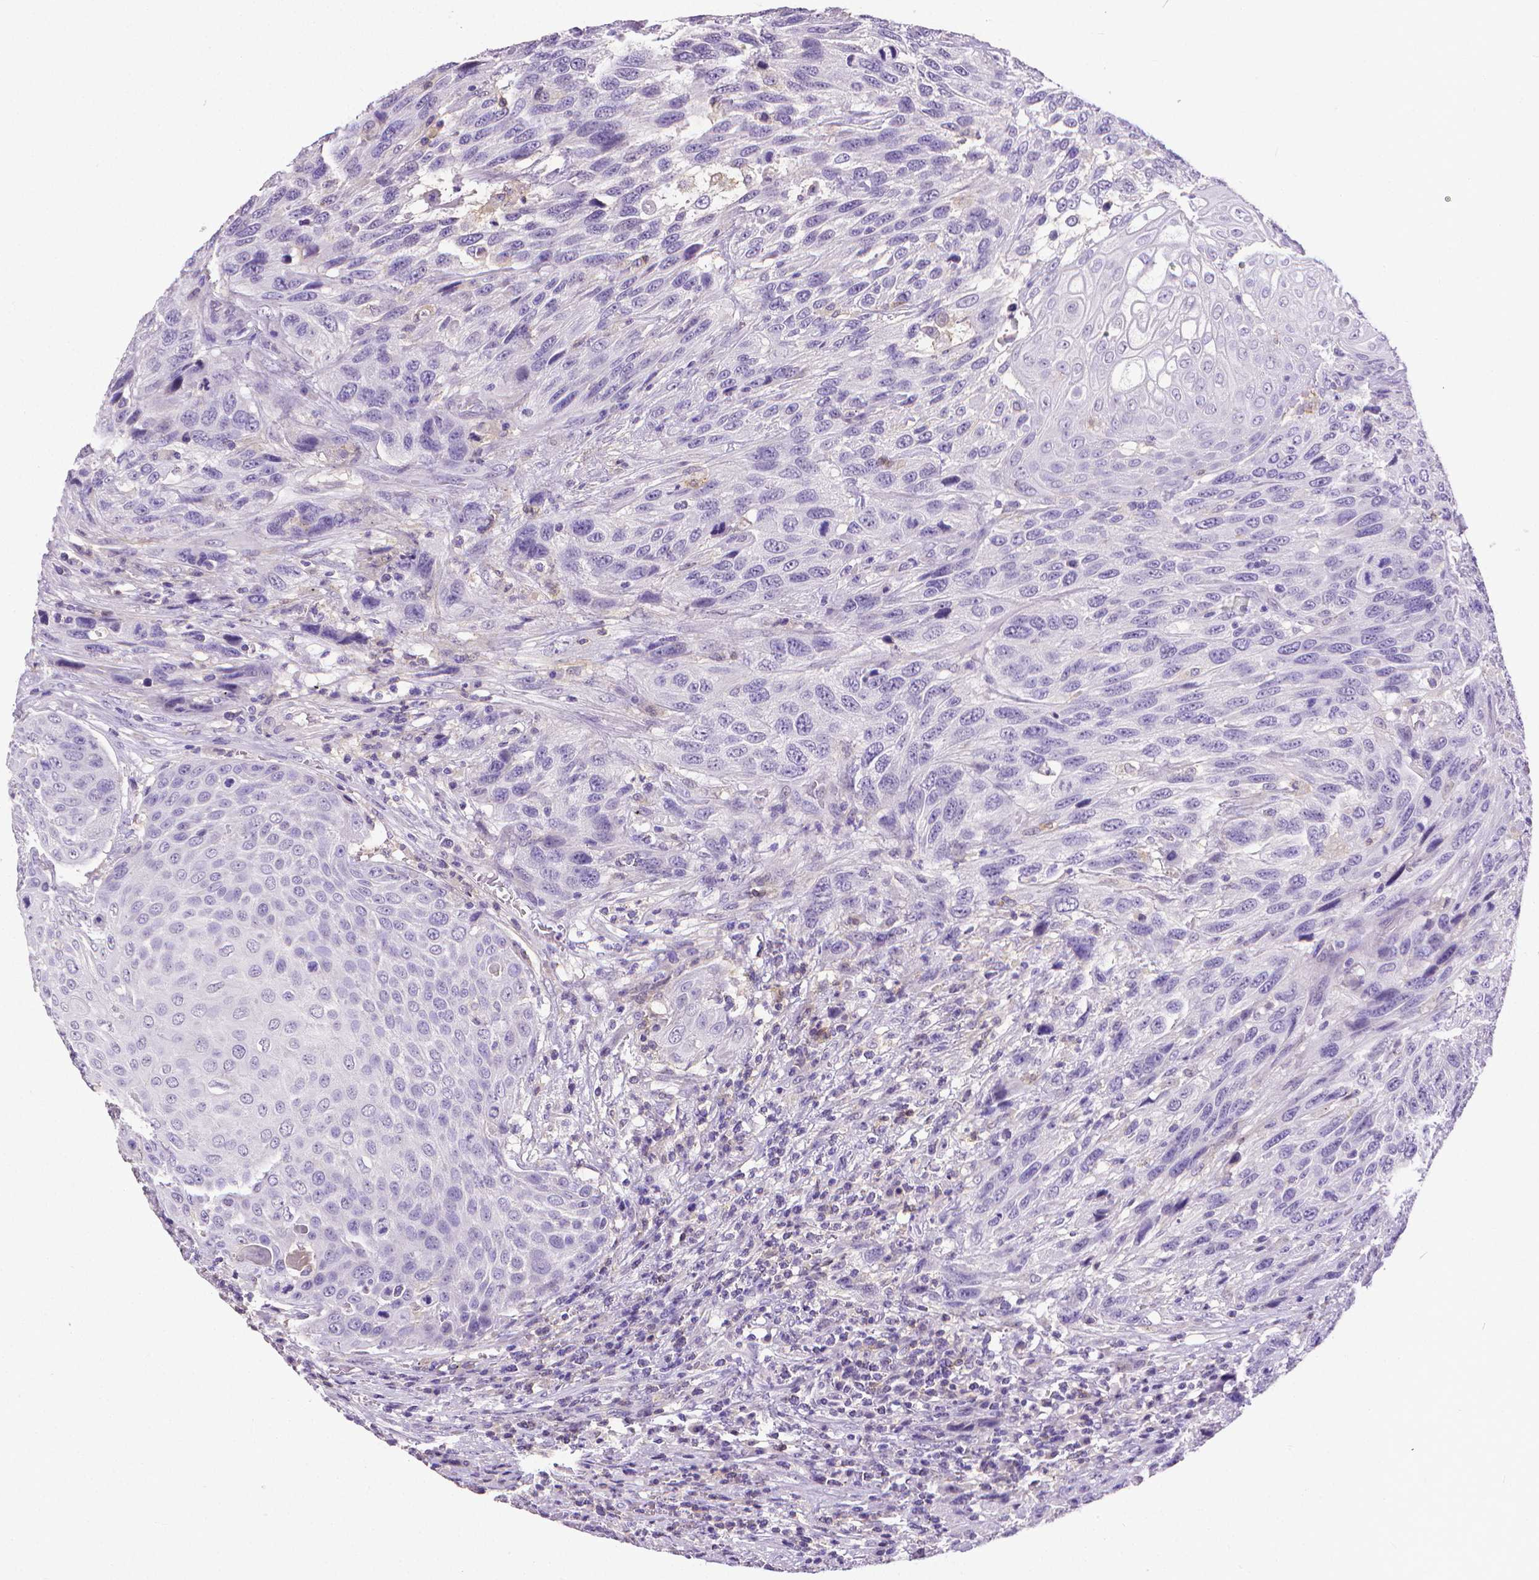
{"staining": {"intensity": "negative", "quantity": "none", "location": "none"}, "tissue": "urothelial cancer", "cell_type": "Tumor cells", "image_type": "cancer", "snomed": [{"axis": "morphology", "description": "Urothelial carcinoma, High grade"}, {"axis": "topography", "description": "Urinary bladder"}], "caption": "DAB immunohistochemical staining of human urothelial cancer displays no significant expression in tumor cells.", "gene": "CD4", "patient": {"sex": "female", "age": 70}}